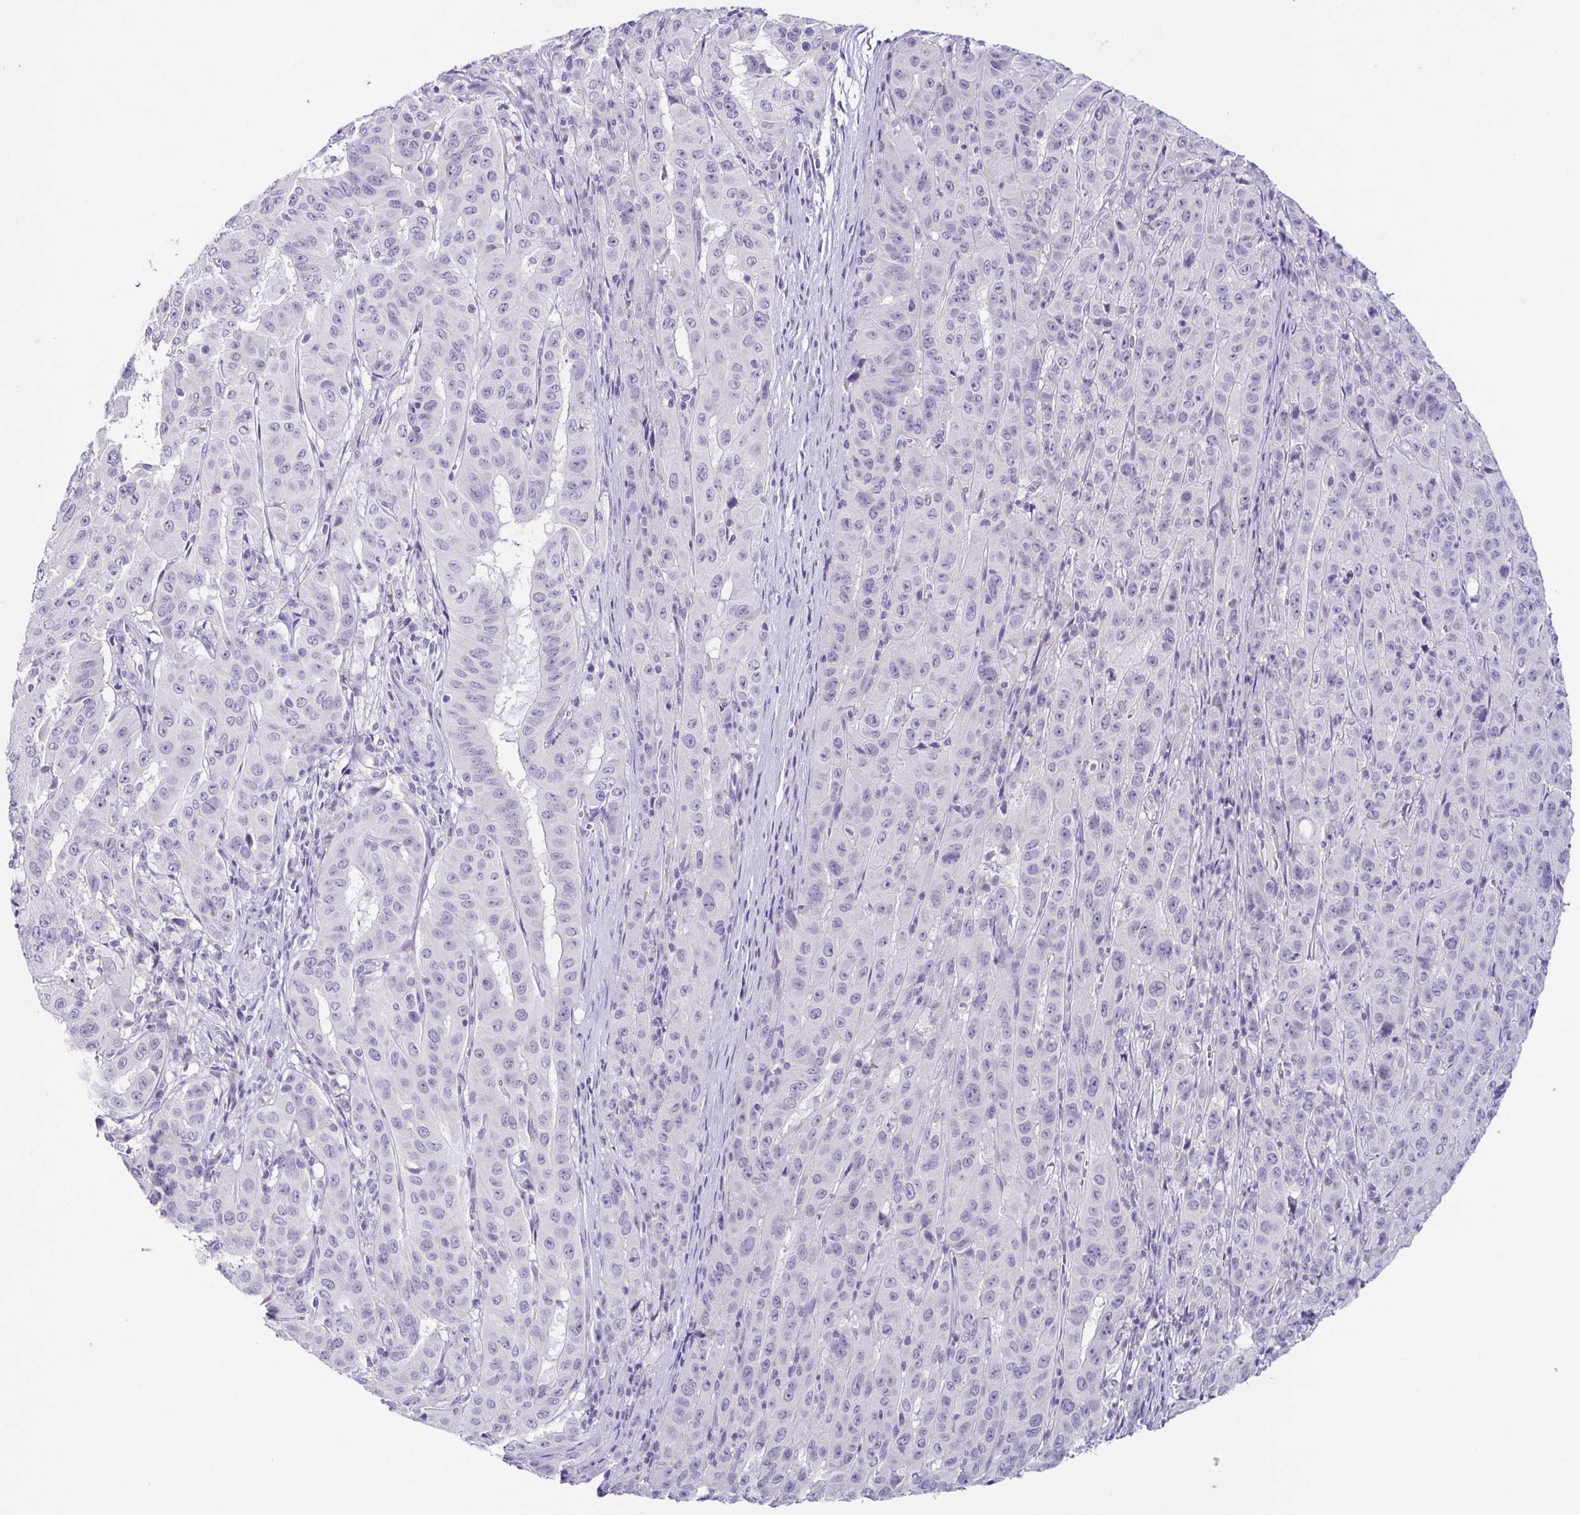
{"staining": {"intensity": "negative", "quantity": "none", "location": "none"}, "tissue": "pancreatic cancer", "cell_type": "Tumor cells", "image_type": "cancer", "snomed": [{"axis": "morphology", "description": "Adenocarcinoma, NOS"}, {"axis": "topography", "description": "Pancreas"}], "caption": "This photomicrograph is of pancreatic cancer stained with IHC to label a protein in brown with the nuclei are counter-stained blue. There is no expression in tumor cells.", "gene": "TP73", "patient": {"sex": "male", "age": 63}}